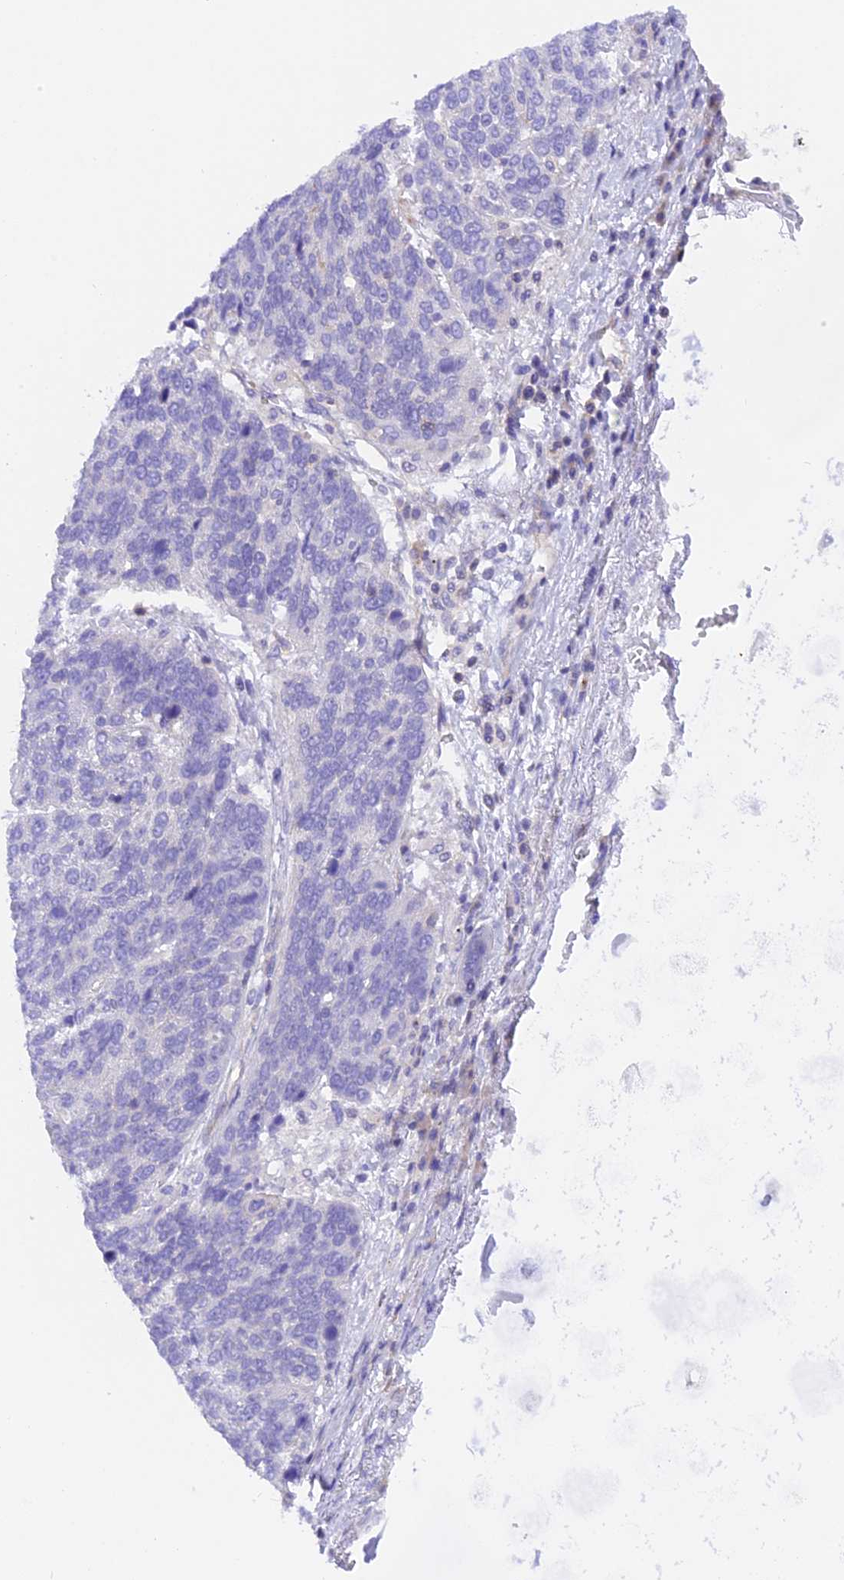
{"staining": {"intensity": "negative", "quantity": "none", "location": "none"}, "tissue": "lung cancer", "cell_type": "Tumor cells", "image_type": "cancer", "snomed": [{"axis": "morphology", "description": "Squamous cell carcinoma, NOS"}, {"axis": "topography", "description": "Lung"}], "caption": "IHC of human squamous cell carcinoma (lung) displays no positivity in tumor cells.", "gene": "FAM193A", "patient": {"sex": "male", "age": 66}}